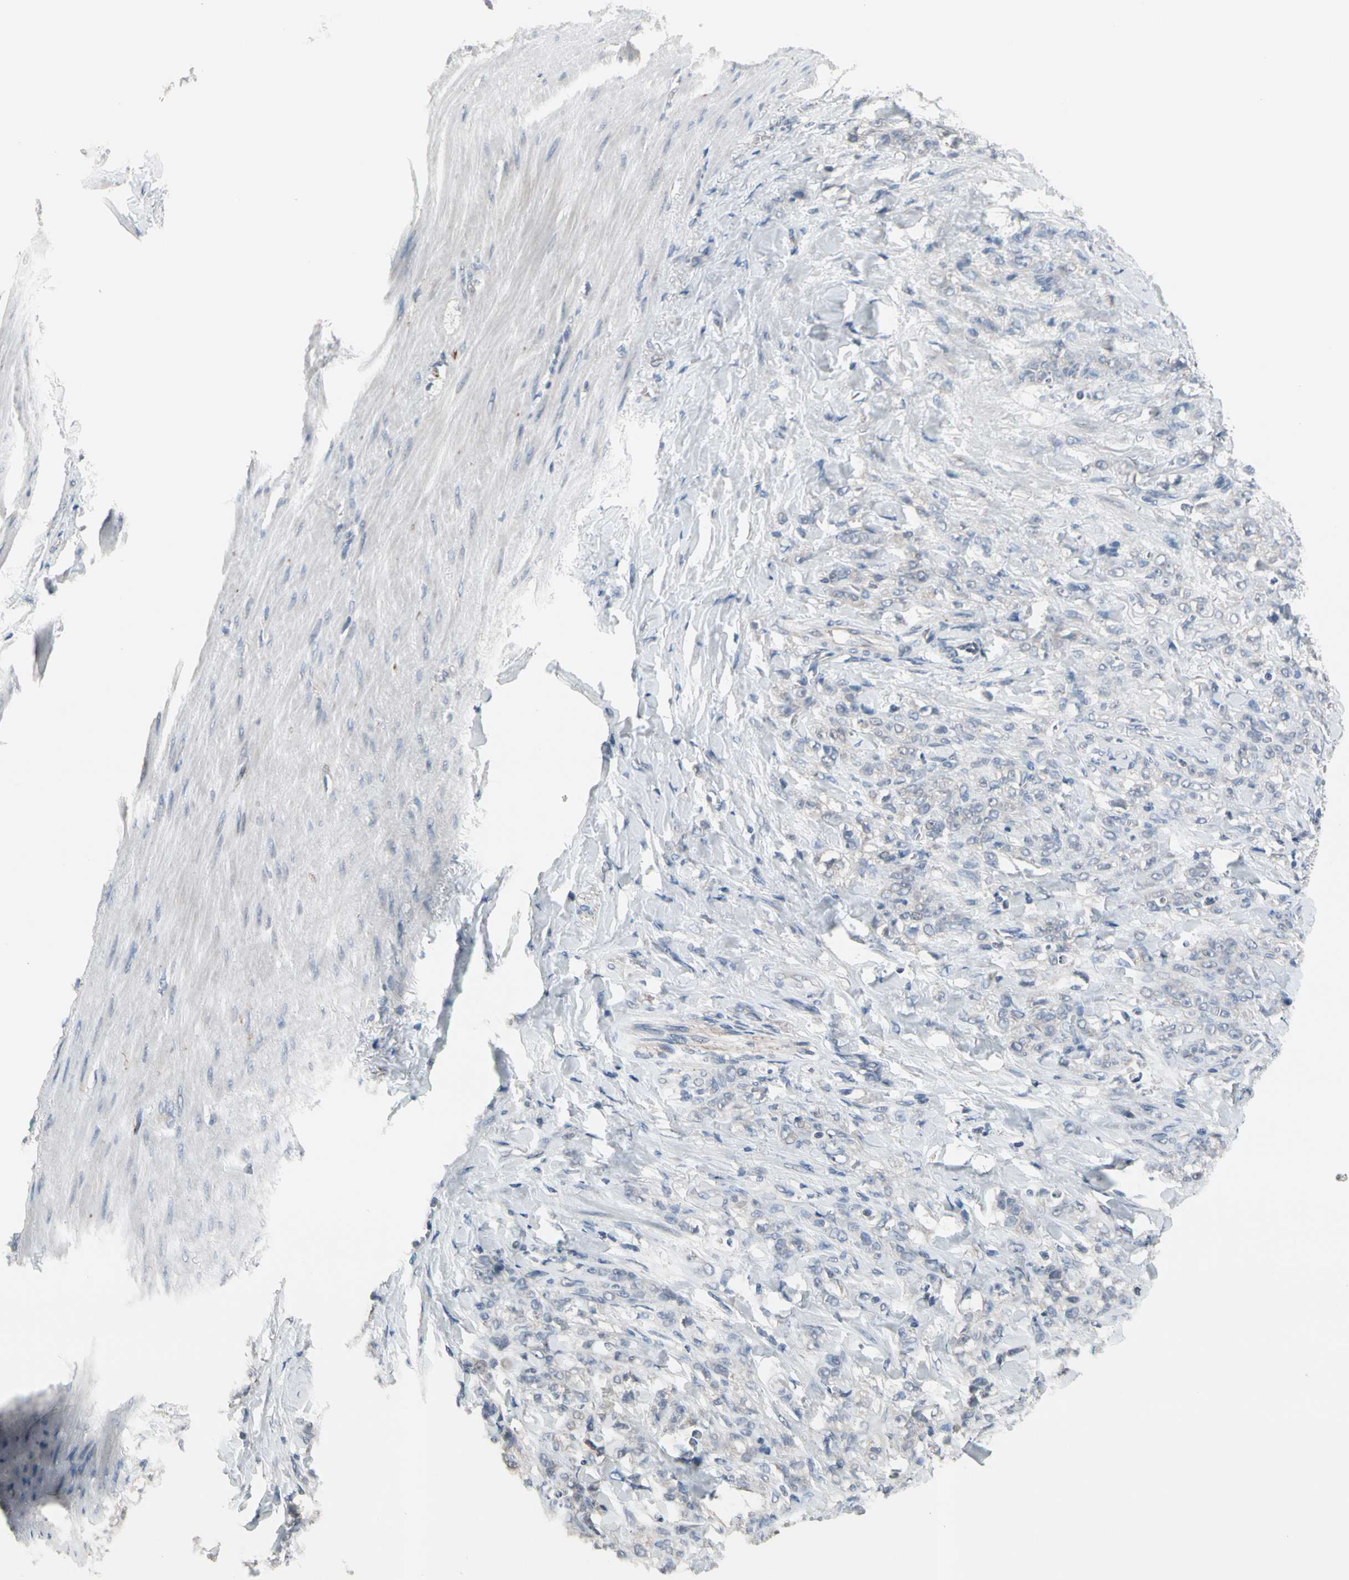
{"staining": {"intensity": "negative", "quantity": "none", "location": "none"}, "tissue": "stomach cancer", "cell_type": "Tumor cells", "image_type": "cancer", "snomed": [{"axis": "morphology", "description": "Adenocarcinoma, NOS"}, {"axis": "topography", "description": "Stomach"}], "caption": "This is a photomicrograph of immunohistochemistry (IHC) staining of stomach cancer, which shows no expression in tumor cells.", "gene": "SV2A", "patient": {"sex": "male", "age": 82}}